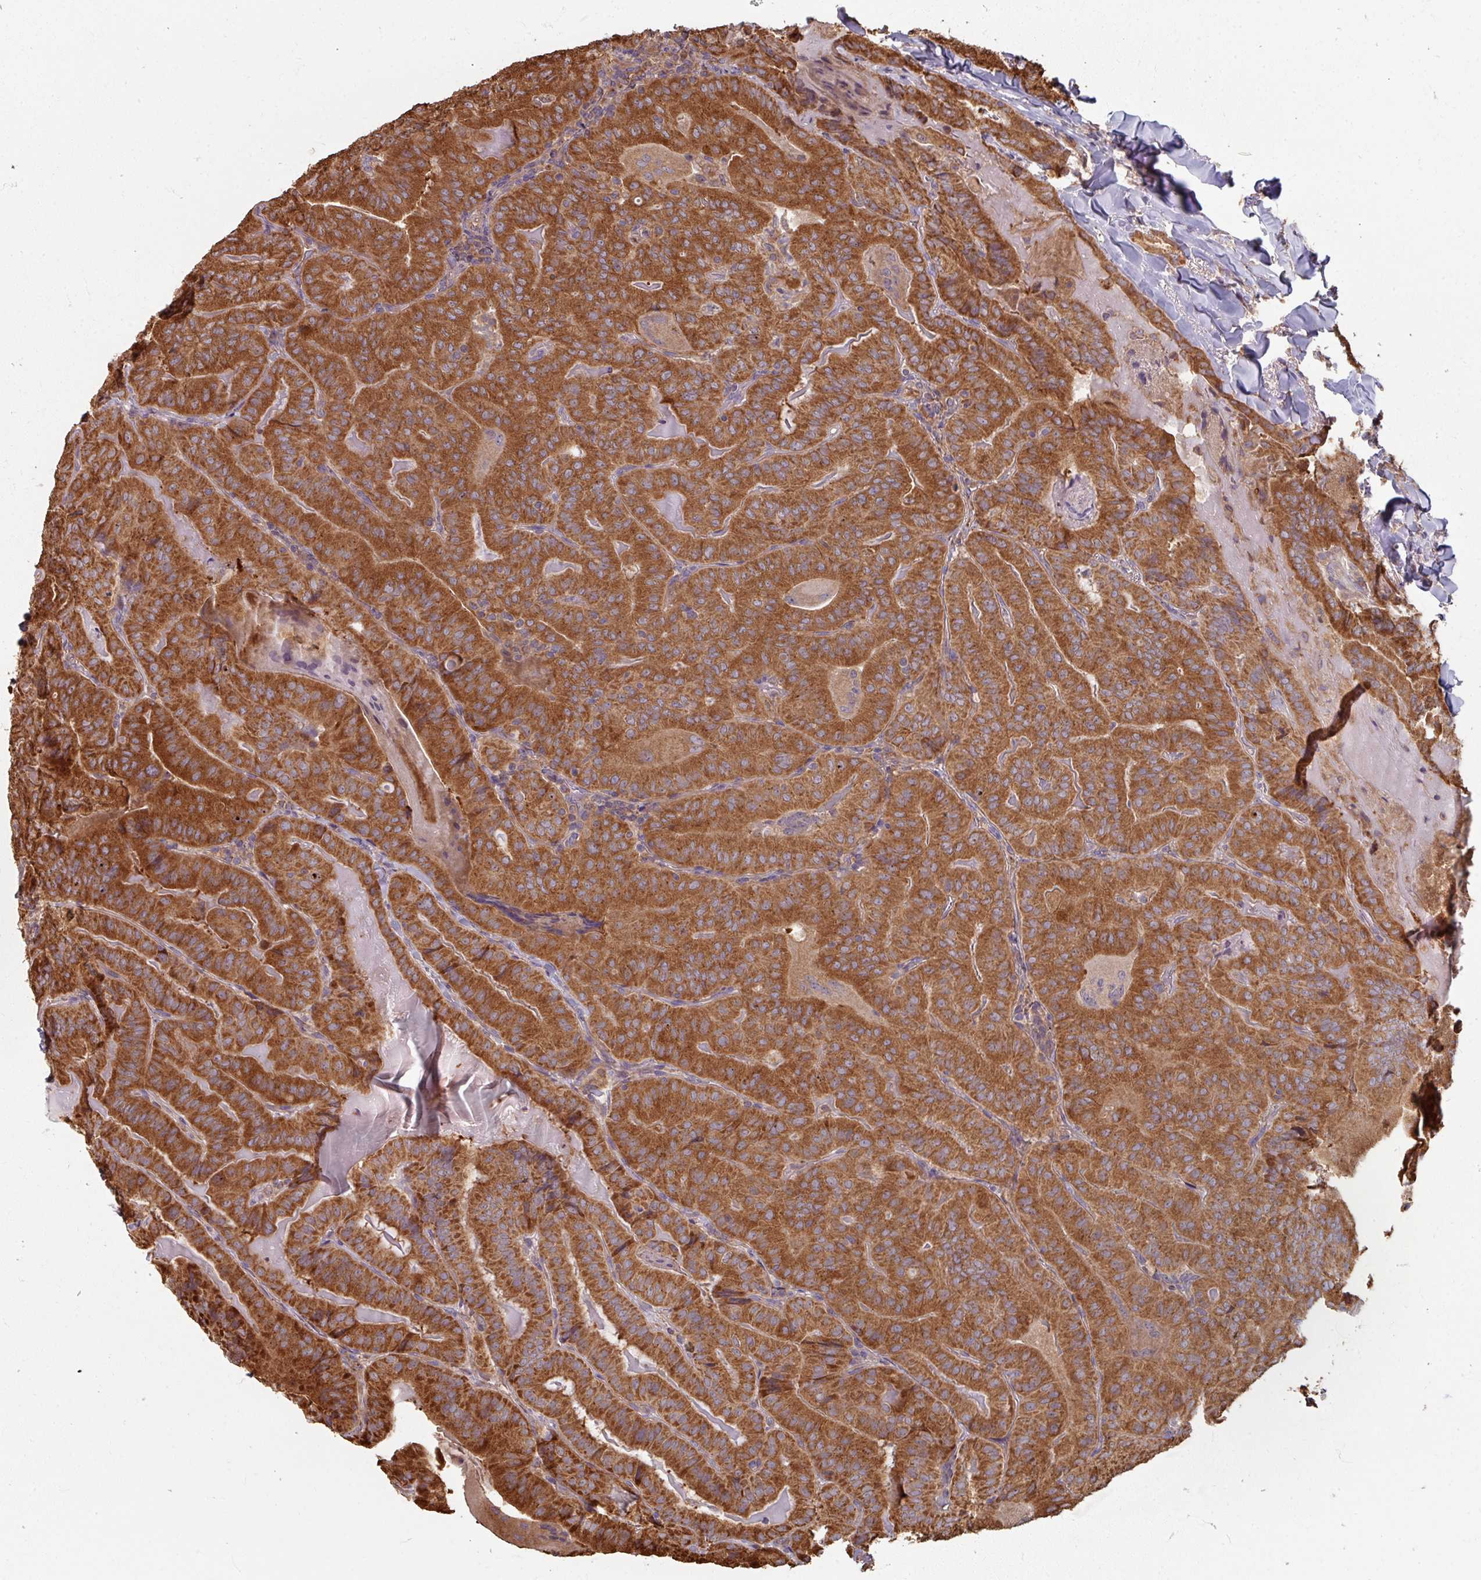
{"staining": {"intensity": "strong", "quantity": ">75%", "location": "cytoplasmic/membranous"}, "tissue": "thyroid cancer", "cell_type": "Tumor cells", "image_type": "cancer", "snomed": [{"axis": "morphology", "description": "Papillary adenocarcinoma, NOS"}, {"axis": "topography", "description": "Thyroid gland"}], "caption": "A photomicrograph showing strong cytoplasmic/membranous expression in about >75% of tumor cells in thyroid cancer (papillary adenocarcinoma), as visualized by brown immunohistochemical staining.", "gene": "CCDC68", "patient": {"sex": "female", "age": 68}}